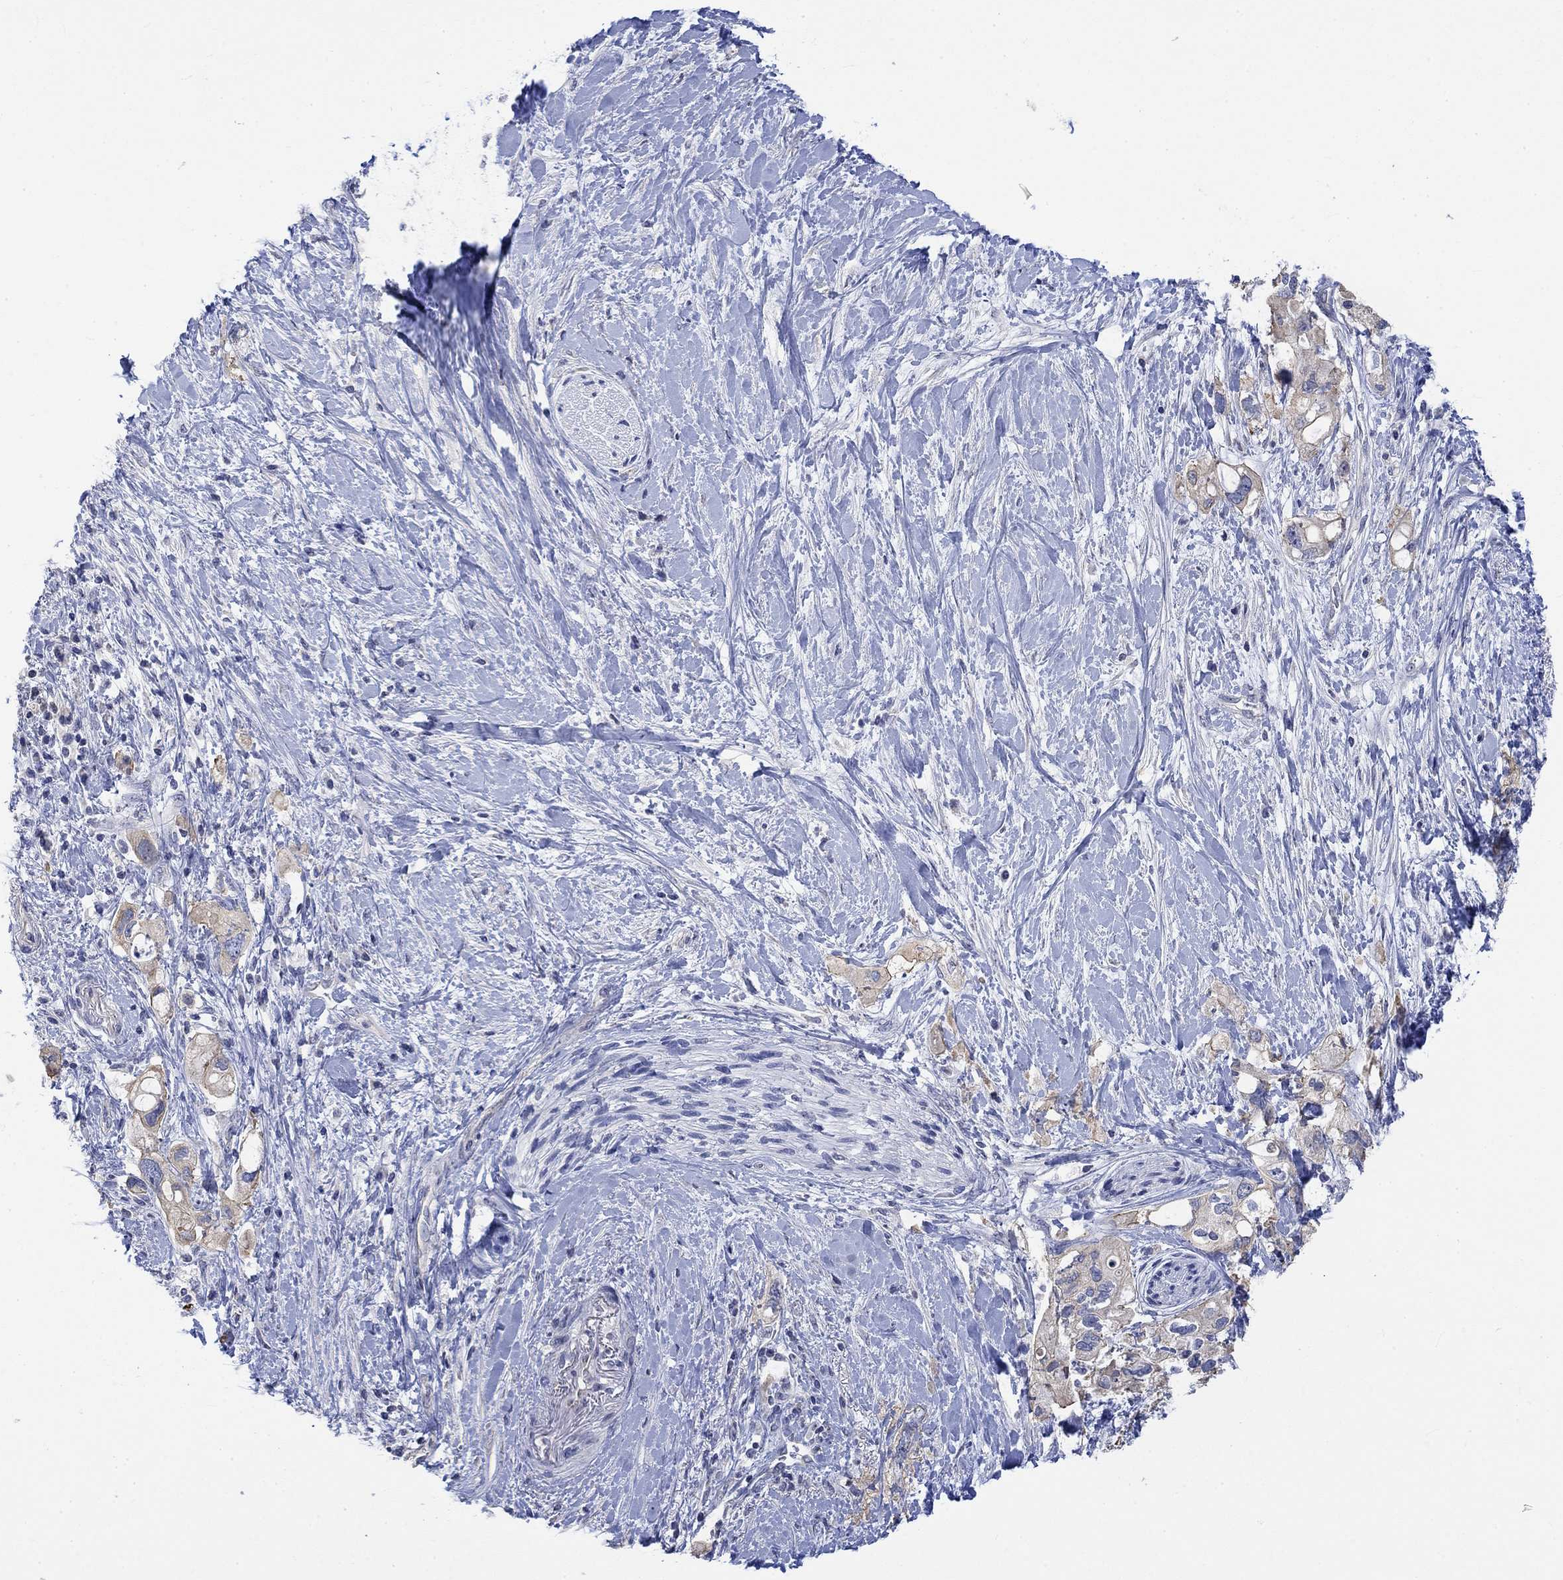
{"staining": {"intensity": "weak", "quantity": ">75%", "location": "cytoplasmic/membranous"}, "tissue": "pancreatic cancer", "cell_type": "Tumor cells", "image_type": "cancer", "snomed": [{"axis": "morphology", "description": "Adenocarcinoma, NOS"}, {"axis": "topography", "description": "Pancreas"}], "caption": "Immunohistochemical staining of adenocarcinoma (pancreatic) displays weak cytoplasmic/membranous protein positivity in approximately >75% of tumor cells.", "gene": "AGRP", "patient": {"sex": "female", "age": 56}}